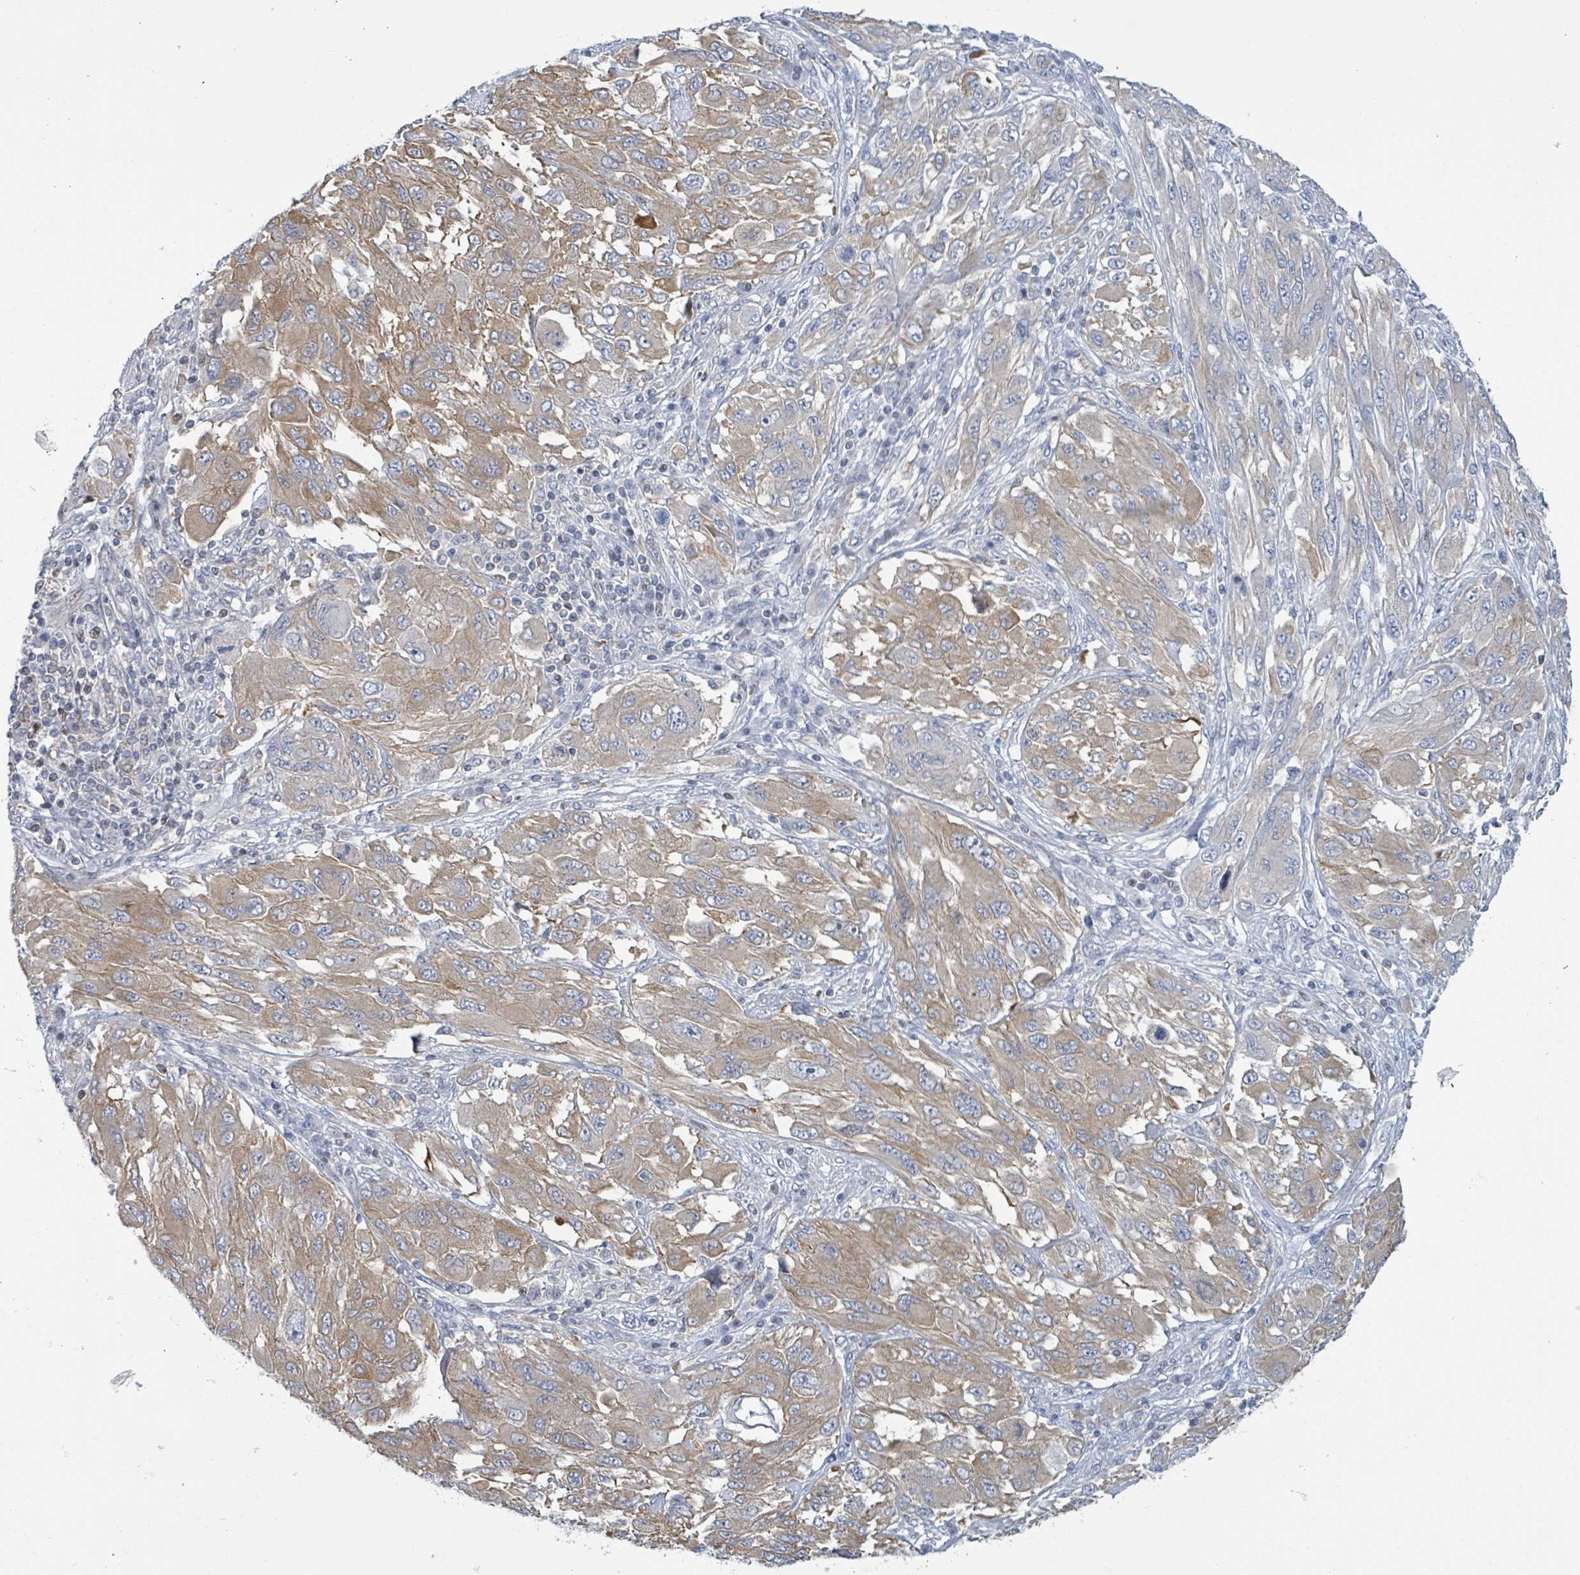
{"staining": {"intensity": "moderate", "quantity": ">75%", "location": "cytoplasmic/membranous"}, "tissue": "melanoma", "cell_type": "Tumor cells", "image_type": "cancer", "snomed": [{"axis": "morphology", "description": "Malignant melanoma, NOS"}, {"axis": "topography", "description": "Skin"}], "caption": "About >75% of tumor cells in human melanoma reveal moderate cytoplasmic/membranous protein positivity as visualized by brown immunohistochemical staining.", "gene": "DGKZ", "patient": {"sex": "female", "age": 91}}